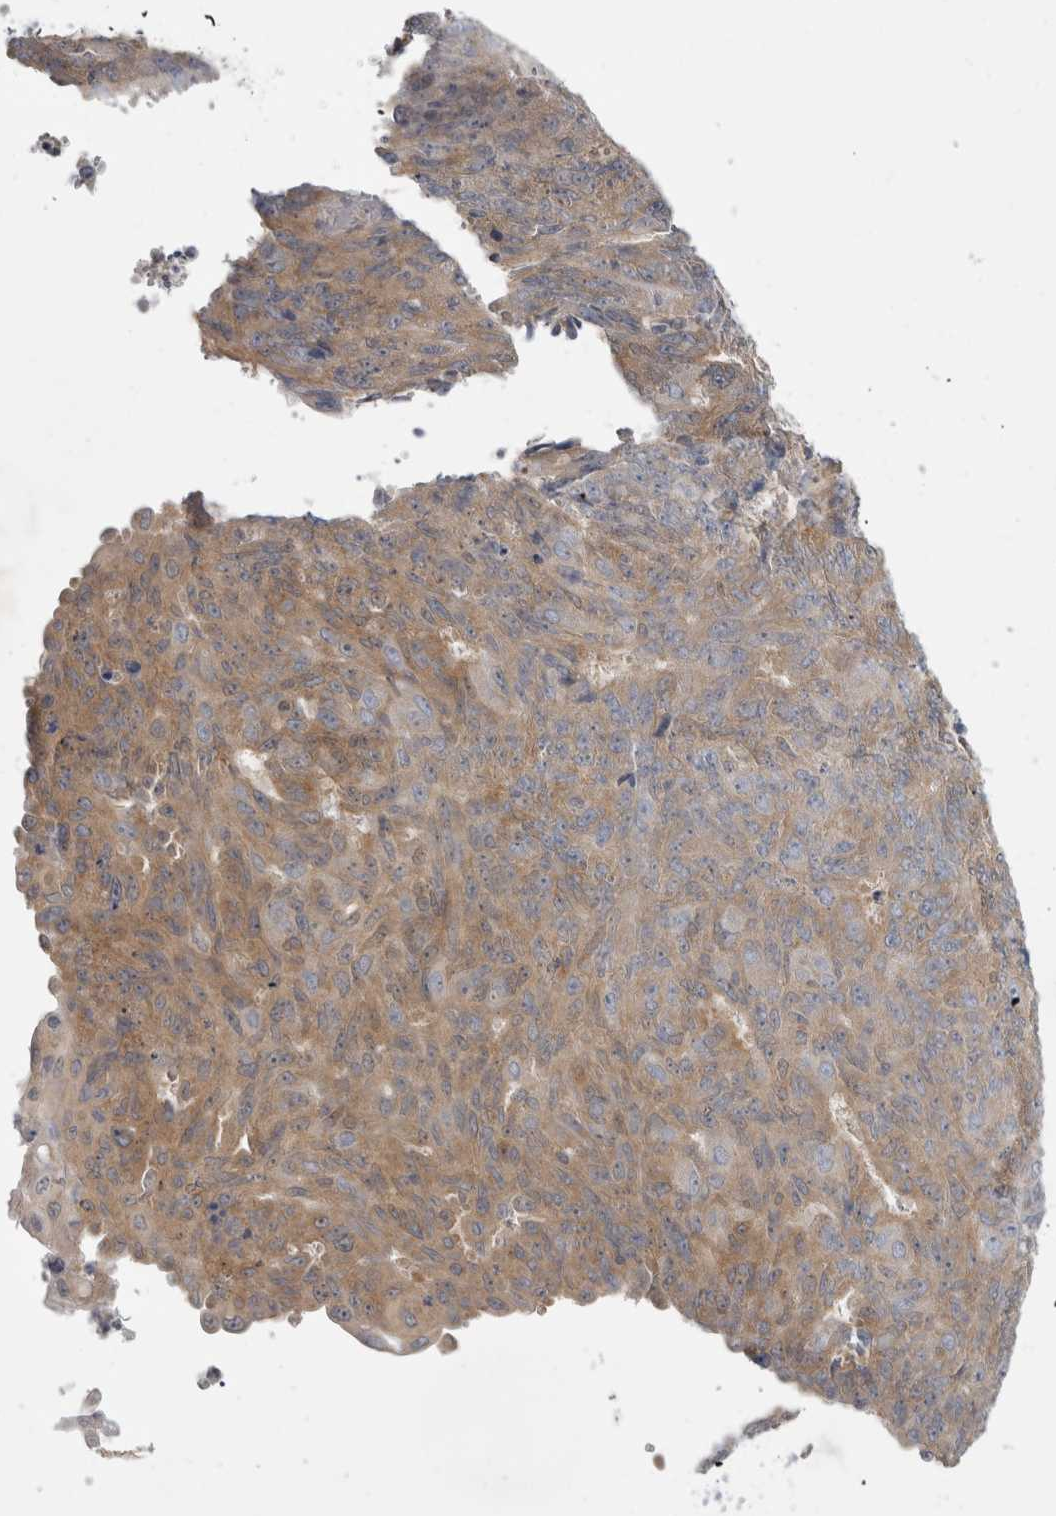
{"staining": {"intensity": "moderate", "quantity": ">75%", "location": "cytoplasmic/membranous"}, "tissue": "endometrial cancer", "cell_type": "Tumor cells", "image_type": "cancer", "snomed": [{"axis": "morphology", "description": "Adenocarcinoma, NOS"}, {"axis": "topography", "description": "Endometrium"}], "caption": "About >75% of tumor cells in endometrial adenocarcinoma display moderate cytoplasmic/membranous protein expression as visualized by brown immunohistochemical staining.", "gene": "SRD5A3", "patient": {"sex": "female", "age": 32}}